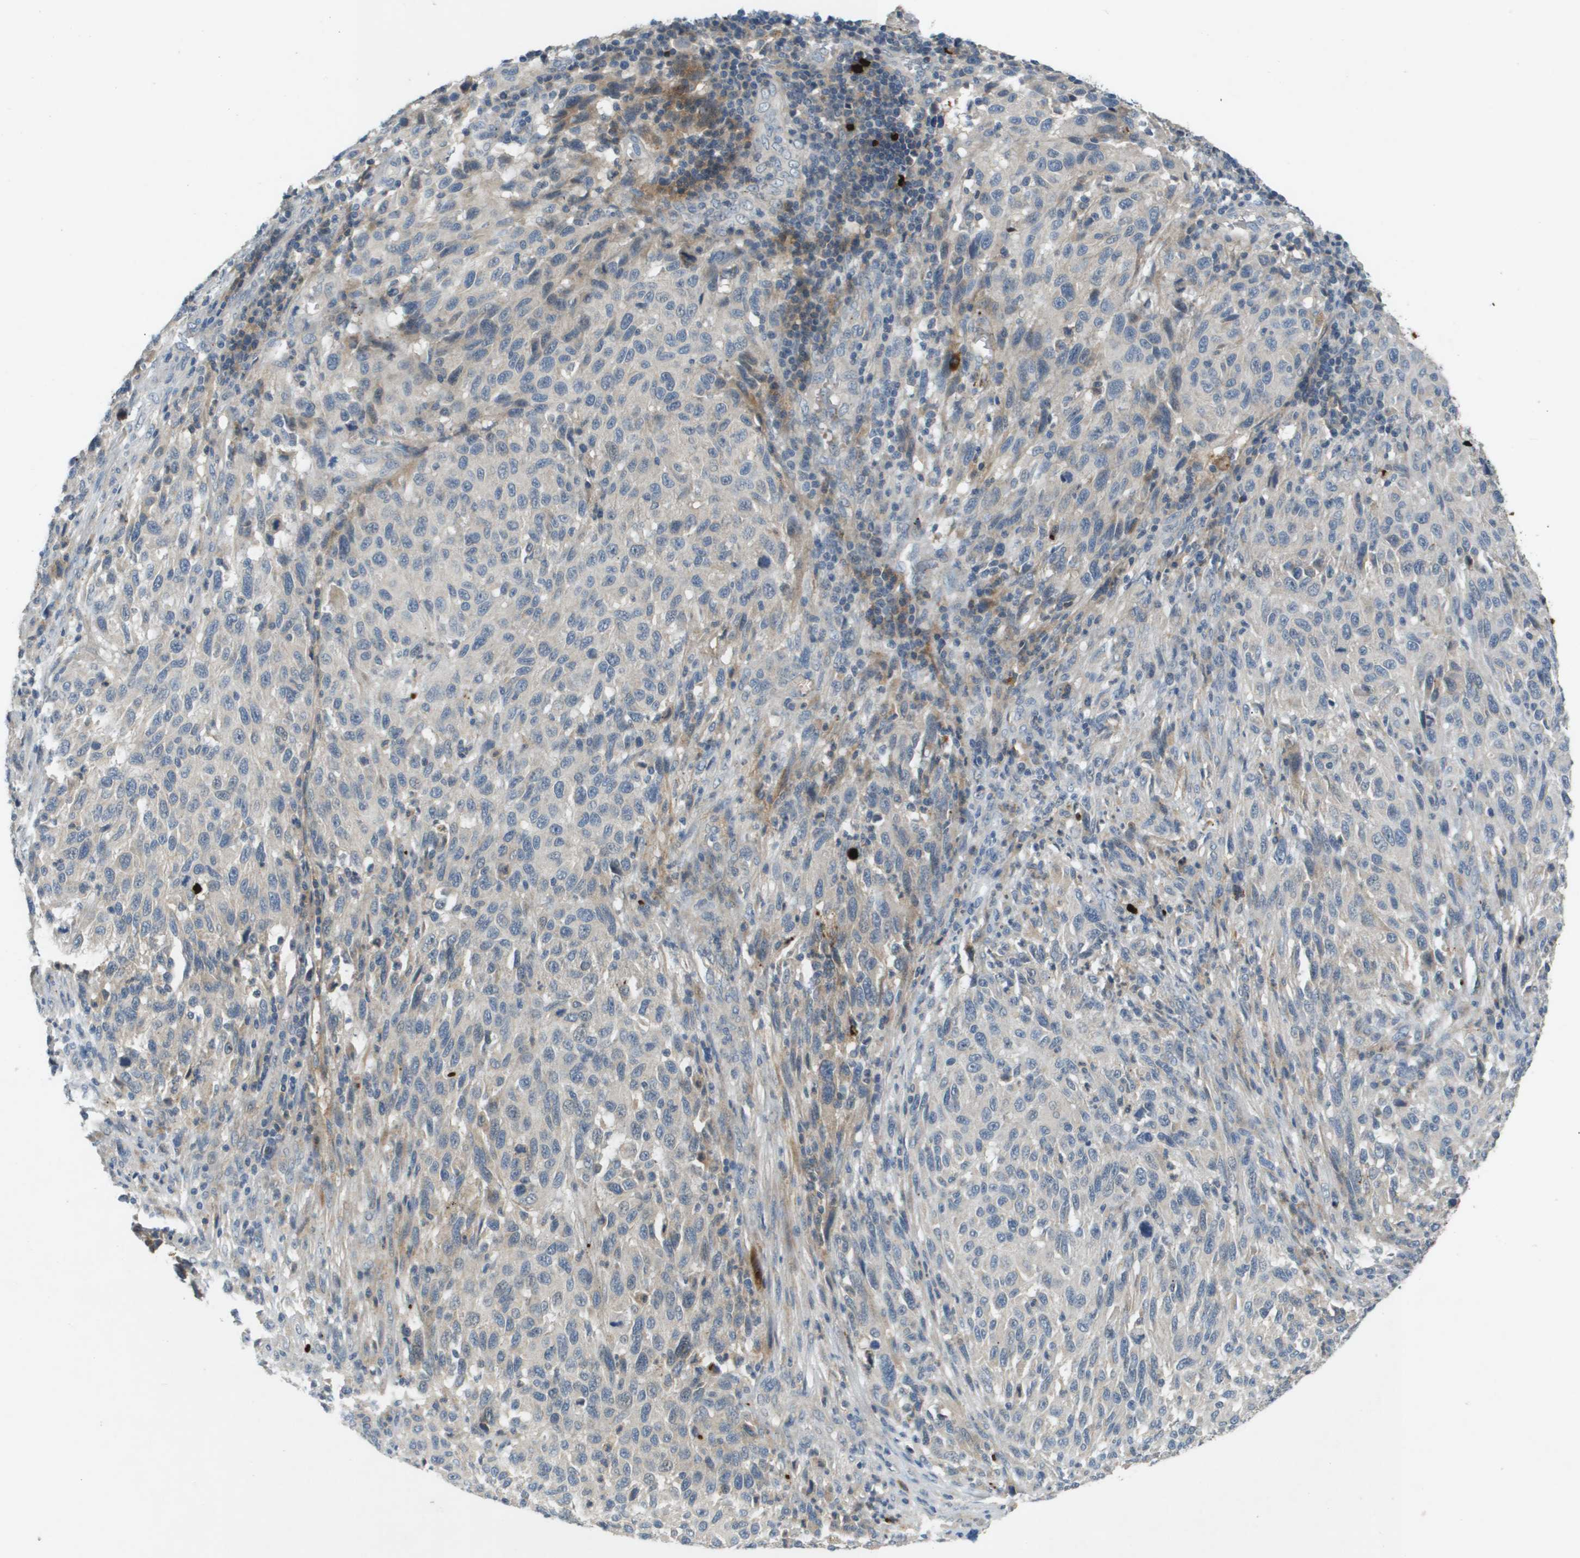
{"staining": {"intensity": "negative", "quantity": "none", "location": "none"}, "tissue": "melanoma", "cell_type": "Tumor cells", "image_type": "cancer", "snomed": [{"axis": "morphology", "description": "Malignant melanoma, Metastatic site"}, {"axis": "topography", "description": "Lymph node"}], "caption": "The photomicrograph shows no staining of tumor cells in malignant melanoma (metastatic site).", "gene": "VTN", "patient": {"sex": "male", "age": 61}}